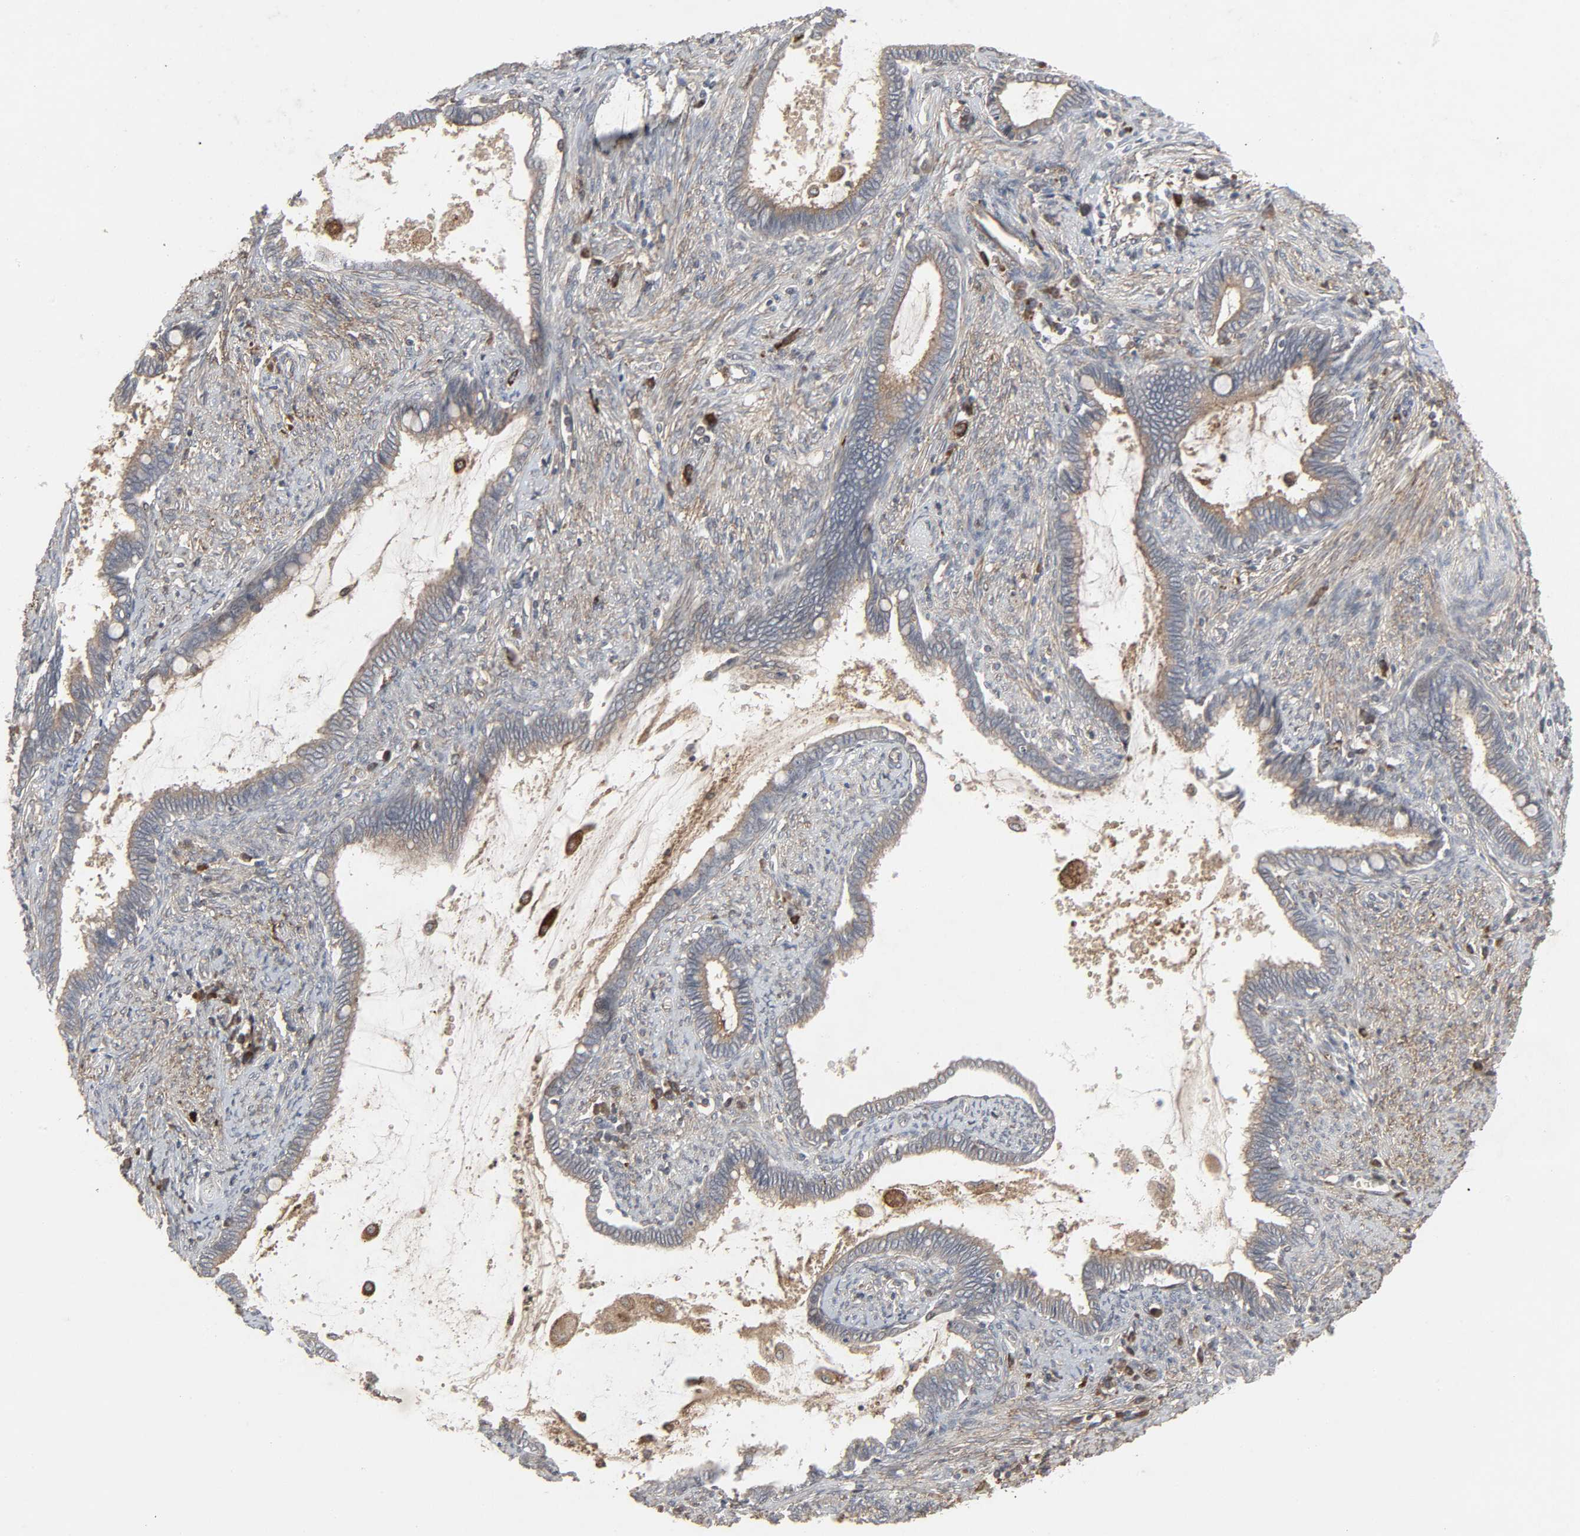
{"staining": {"intensity": "weak", "quantity": ">75%", "location": "cytoplasmic/membranous"}, "tissue": "cervical cancer", "cell_type": "Tumor cells", "image_type": "cancer", "snomed": [{"axis": "morphology", "description": "Adenocarcinoma, NOS"}, {"axis": "topography", "description": "Cervix"}], "caption": "Cervical adenocarcinoma stained with a brown dye shows weak cytoplasmic/membranous positive expression in approximately >75% of tumor cells.", "gene": "ADCY4", "patient": {"sex": "female", "age": 44}}